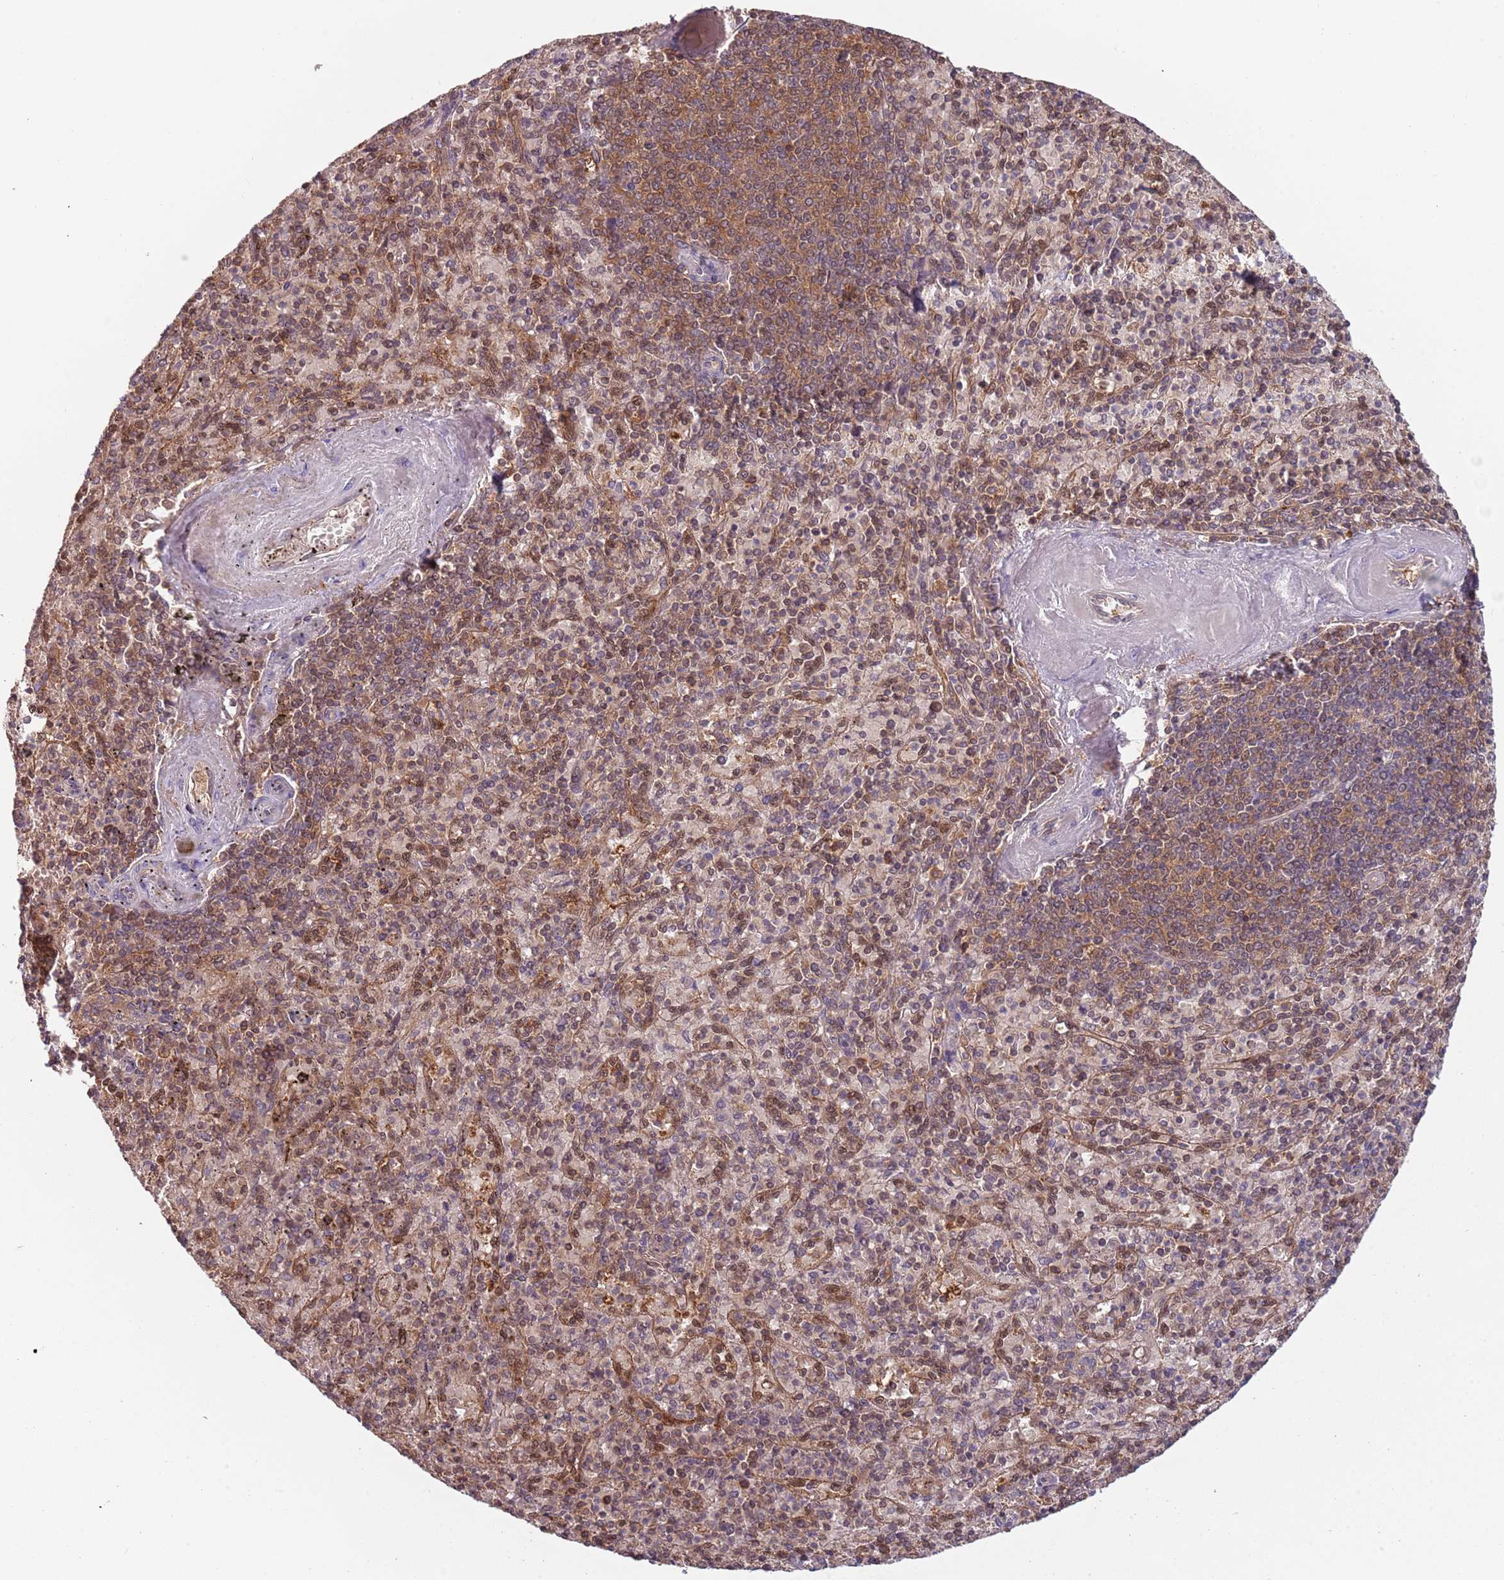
{"staining": {"intensity": "weak", "quantity": "25%-75%", "location": "cytoplasmic/membranous"}, "tissue": "spleen", "cell_type": "Cells in red pulp", "image_type": "normal", "snomed": [{"axis": "morphology", "description": "Normal tissue, NOS"}, {"axis": "topography", "description": "Spleen"}], "caption": "This photomicrograph reveals normal spleen stained with immunohistochemistry to label a protein in brown. The cytoplasmic/membranous of cells in red pulp show weak positivity for the protein. Nuclei are counter-stained blue.", "gene": "GSDMD", "patient": {"sex": "male", "age": 82}}